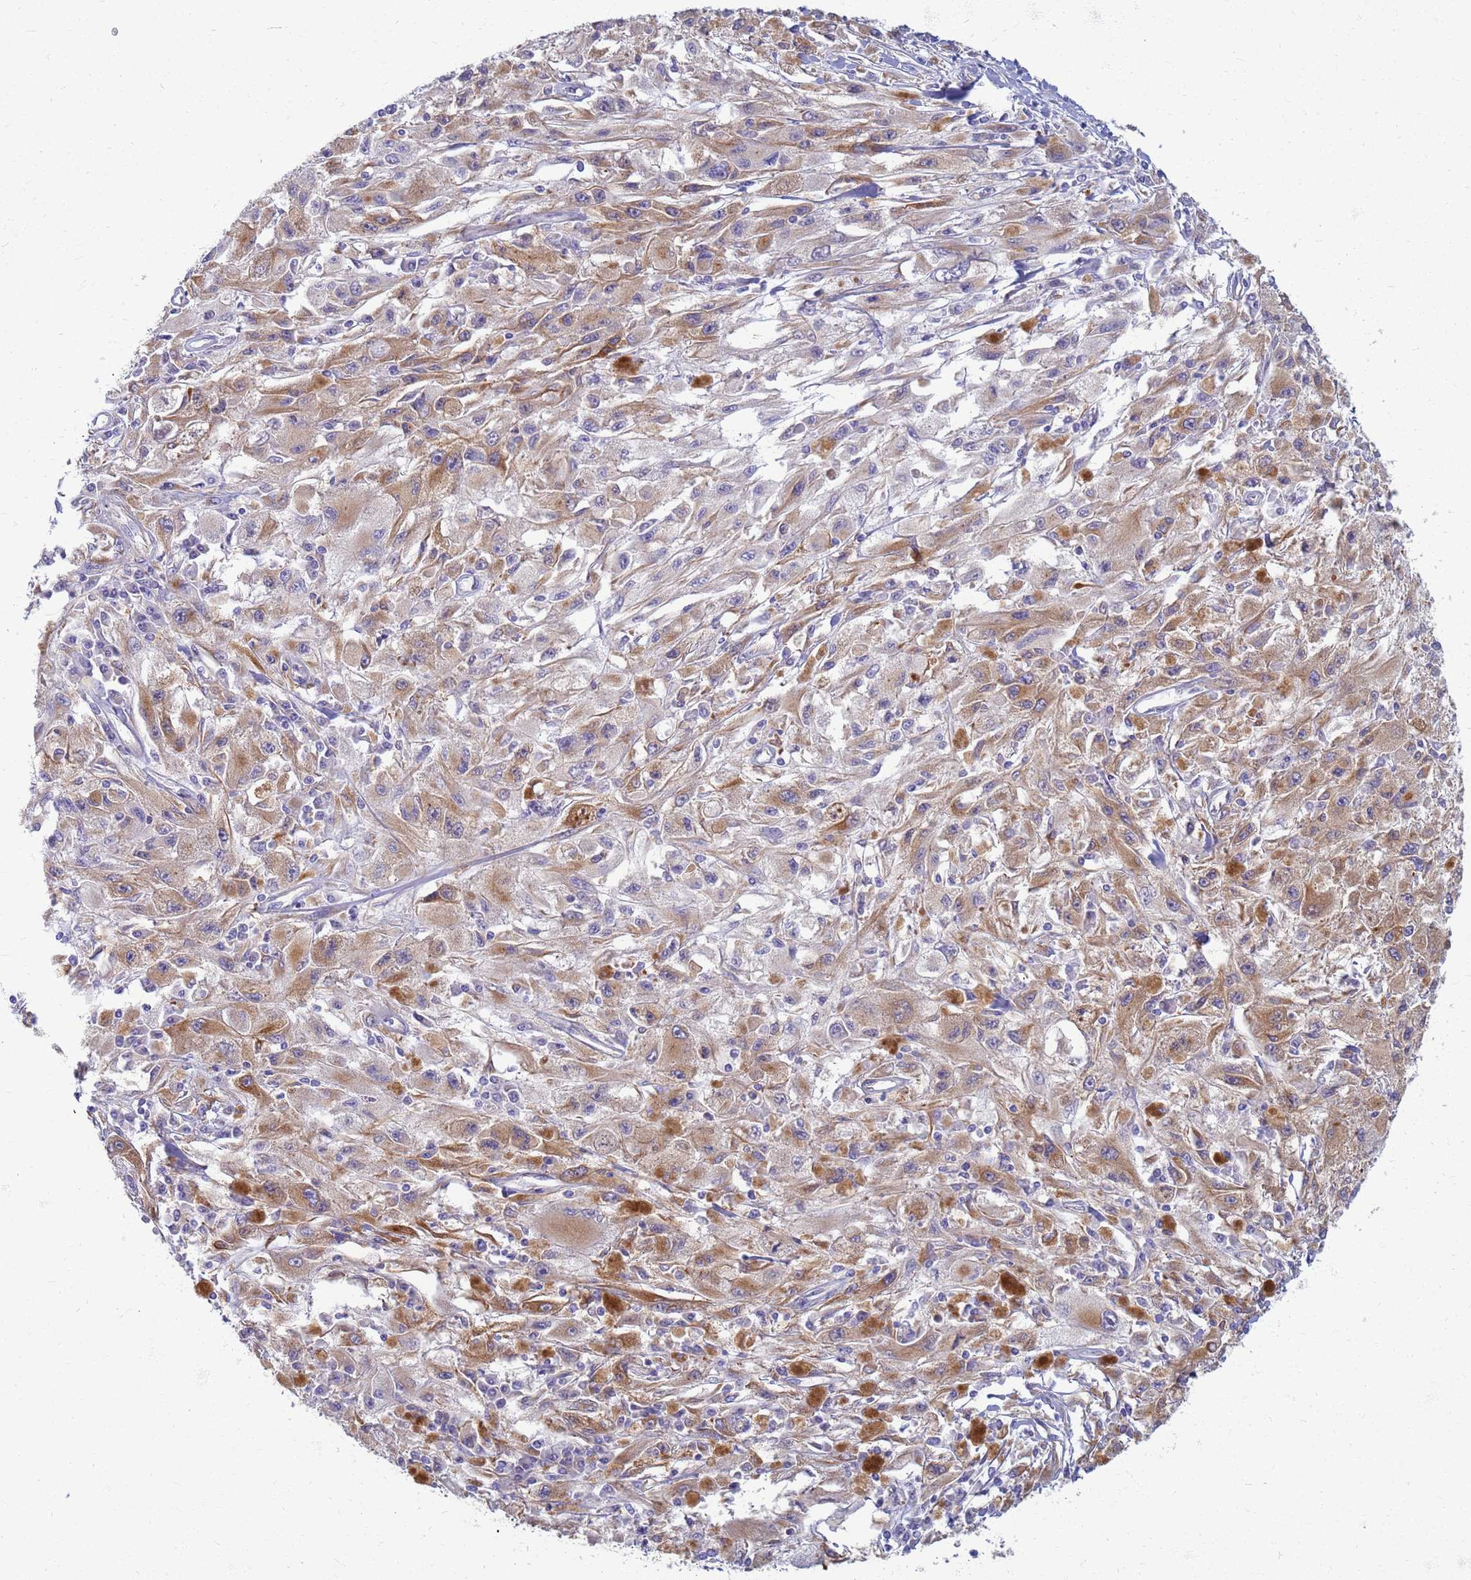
{"staining": {"intensity": "moderate", "quantity": ">75%", "location": "cytoplasmic/membranous"}, "tissue": "melanoma", "cell_type": "Tumor cells", "image_type": "cancer", "snomed": [{"axis": "morphology", "description": "Malignant melanoma, Metastatic site"}, {"axis": "topography", "description": "Skin"}], "caption": "Malignant melanoma (metastatic site) tissue displays moderate cytoplasmic/membranous staining in about >75% of tumor cells, visualized by immunohistochemistry.", "gene": "EEA1", "patient": {"sex": "male", "age": 53}}